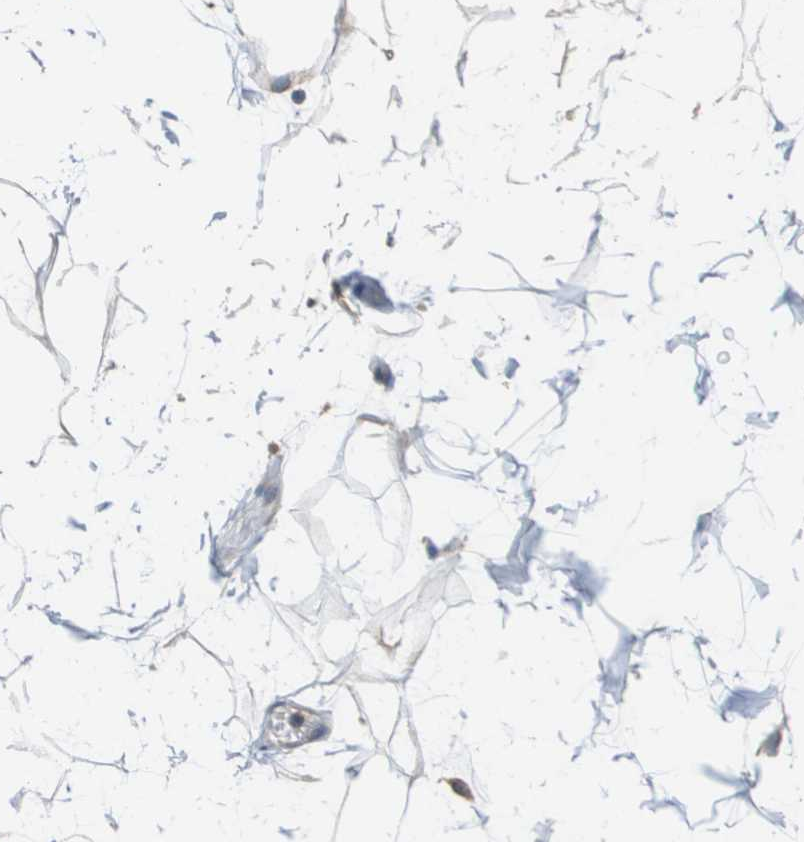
{"staining": {"intensity": "moderate", "quantity": ">75%", "location": "cytoplasmic/membranous"}, "tissue": "adipose tissue", "cell_type": "Adipocytes", "image_type": "normal", "snomed": [{"axis": "morphology", "description": "Normal tissue, NOS"}, {"axis": "topography", "description": "Soft tissue"}], "caption": "Immunohistochemical staining of normal adipose tissue reveals moderate cytoplasmic/membranous protein positivity in approximately >75% of adipocytes. (Stains: DAB in brown, nuclei in blue, Microscopy: brightfield microscopy at high magnification).", "gene": "SLC25A20", "patient": {"sex": "male", "age": 72}}